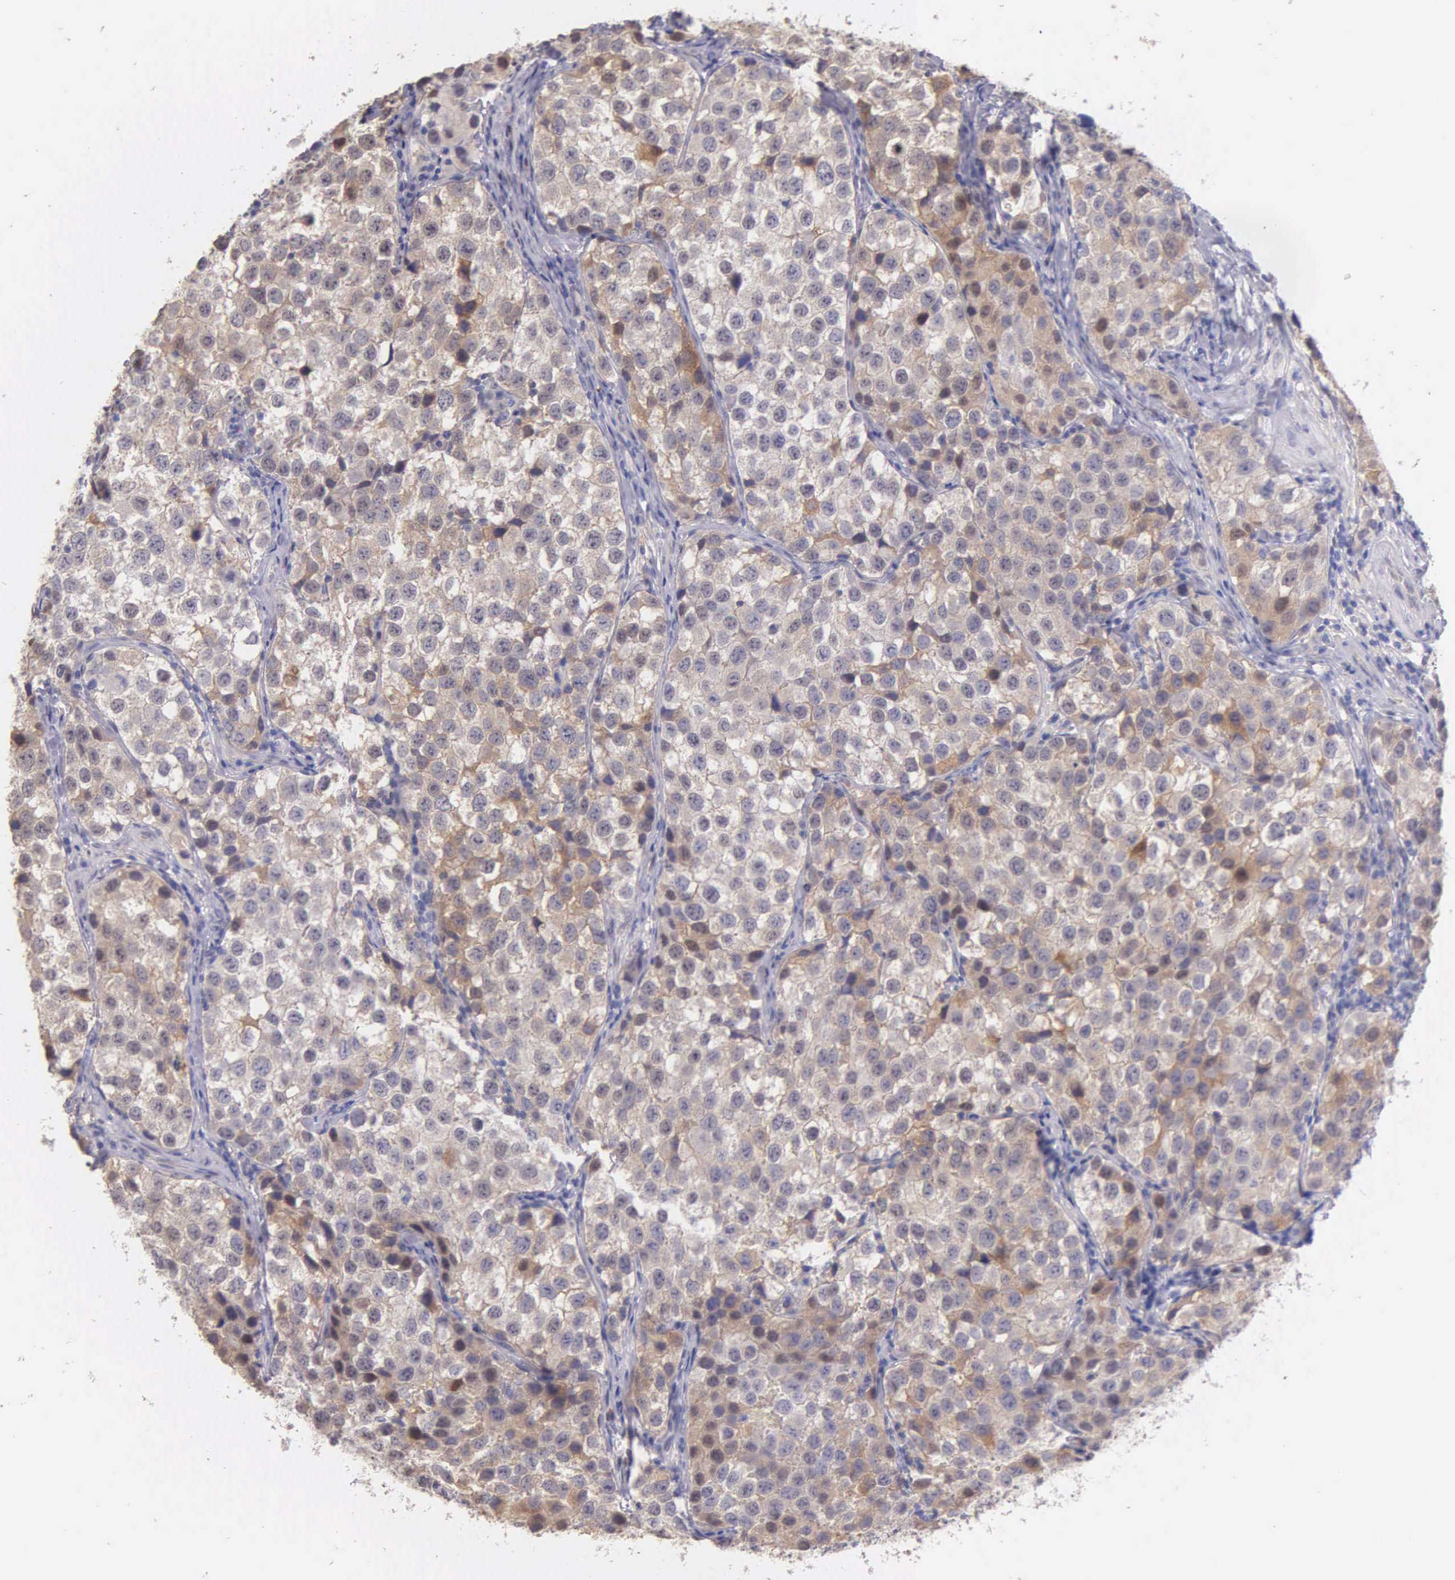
{"staining": {"intensity": "moderate", "quantity": "<25%", "location": "cytoplasmic/membranous"}, "tissue": "testis cancer", "cell_type": "Tumor cells", "image_type": "cancer", "snomed": [{"axis": "morphology", "description": "Seminoma, NOS"}, {"axis": "topography", "description": "Testis"}], "caption": "Tumor cells exhibit moderate cytoplasmic/membranous positivity in approximately <25% of cells in testis cancer (seminoma).", "gene": "GSTT2", "patient": {"sex": "male", "age": 39}}